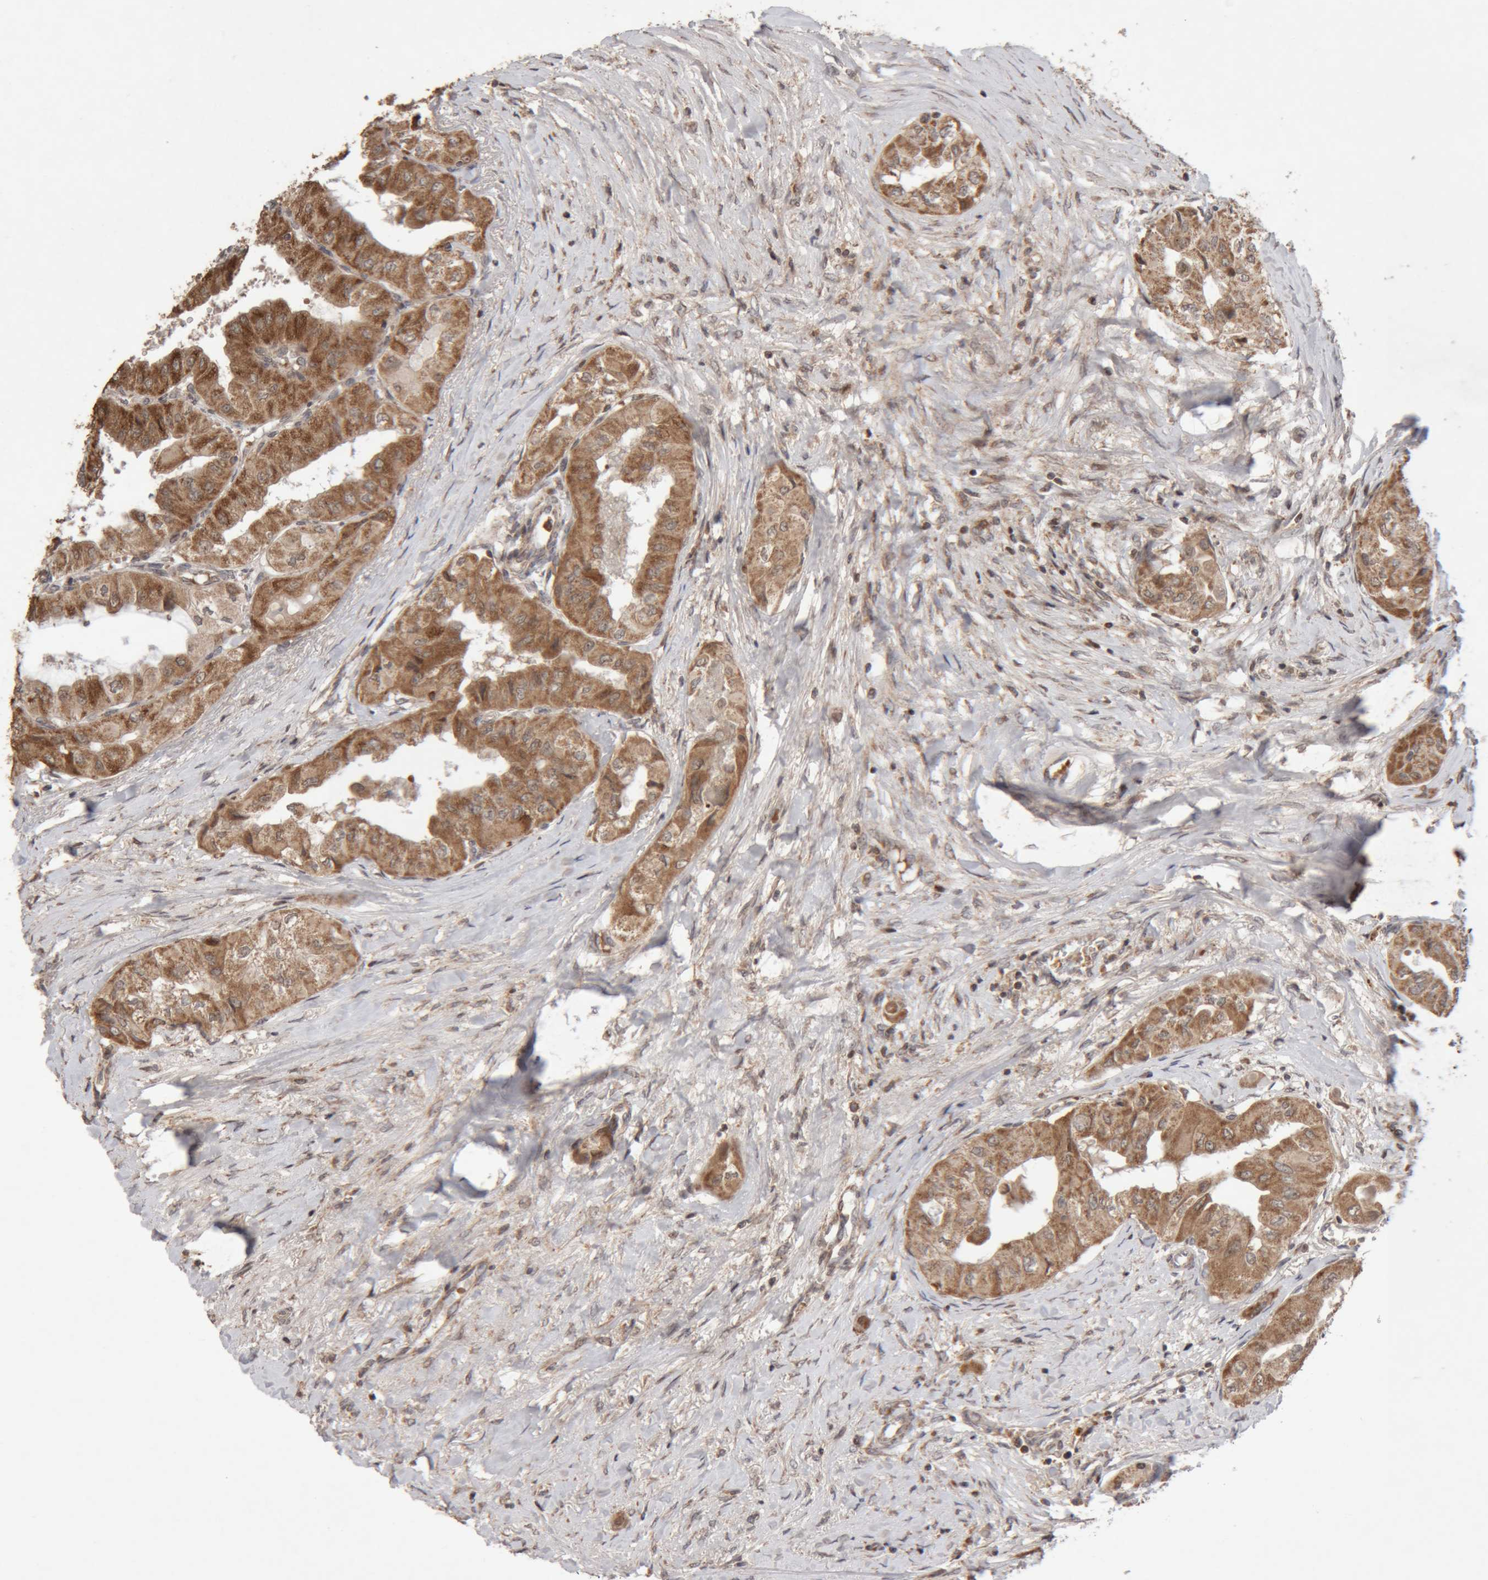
{"staining": {"intensity": "moderate", "quantity": ">75%", "location": "cytoplasmic/membranous"}, "tissue": "thyroid cancer", "cell_type": "Tumor cells", "image_type": "cancer", "snomed": [{"axis": "morphology", "description": "Papillary adenocarcinoma, NOS"}, {"axis": "topography", "description": "Thyroid gland"}], "caption": "A brown stain highlights moderate cytoplasmic/membranous expression of a protein in human thyroid cancer tumor cells.", "gene": "KIF21B", "patient": {"sex": "female", "age": 59}}